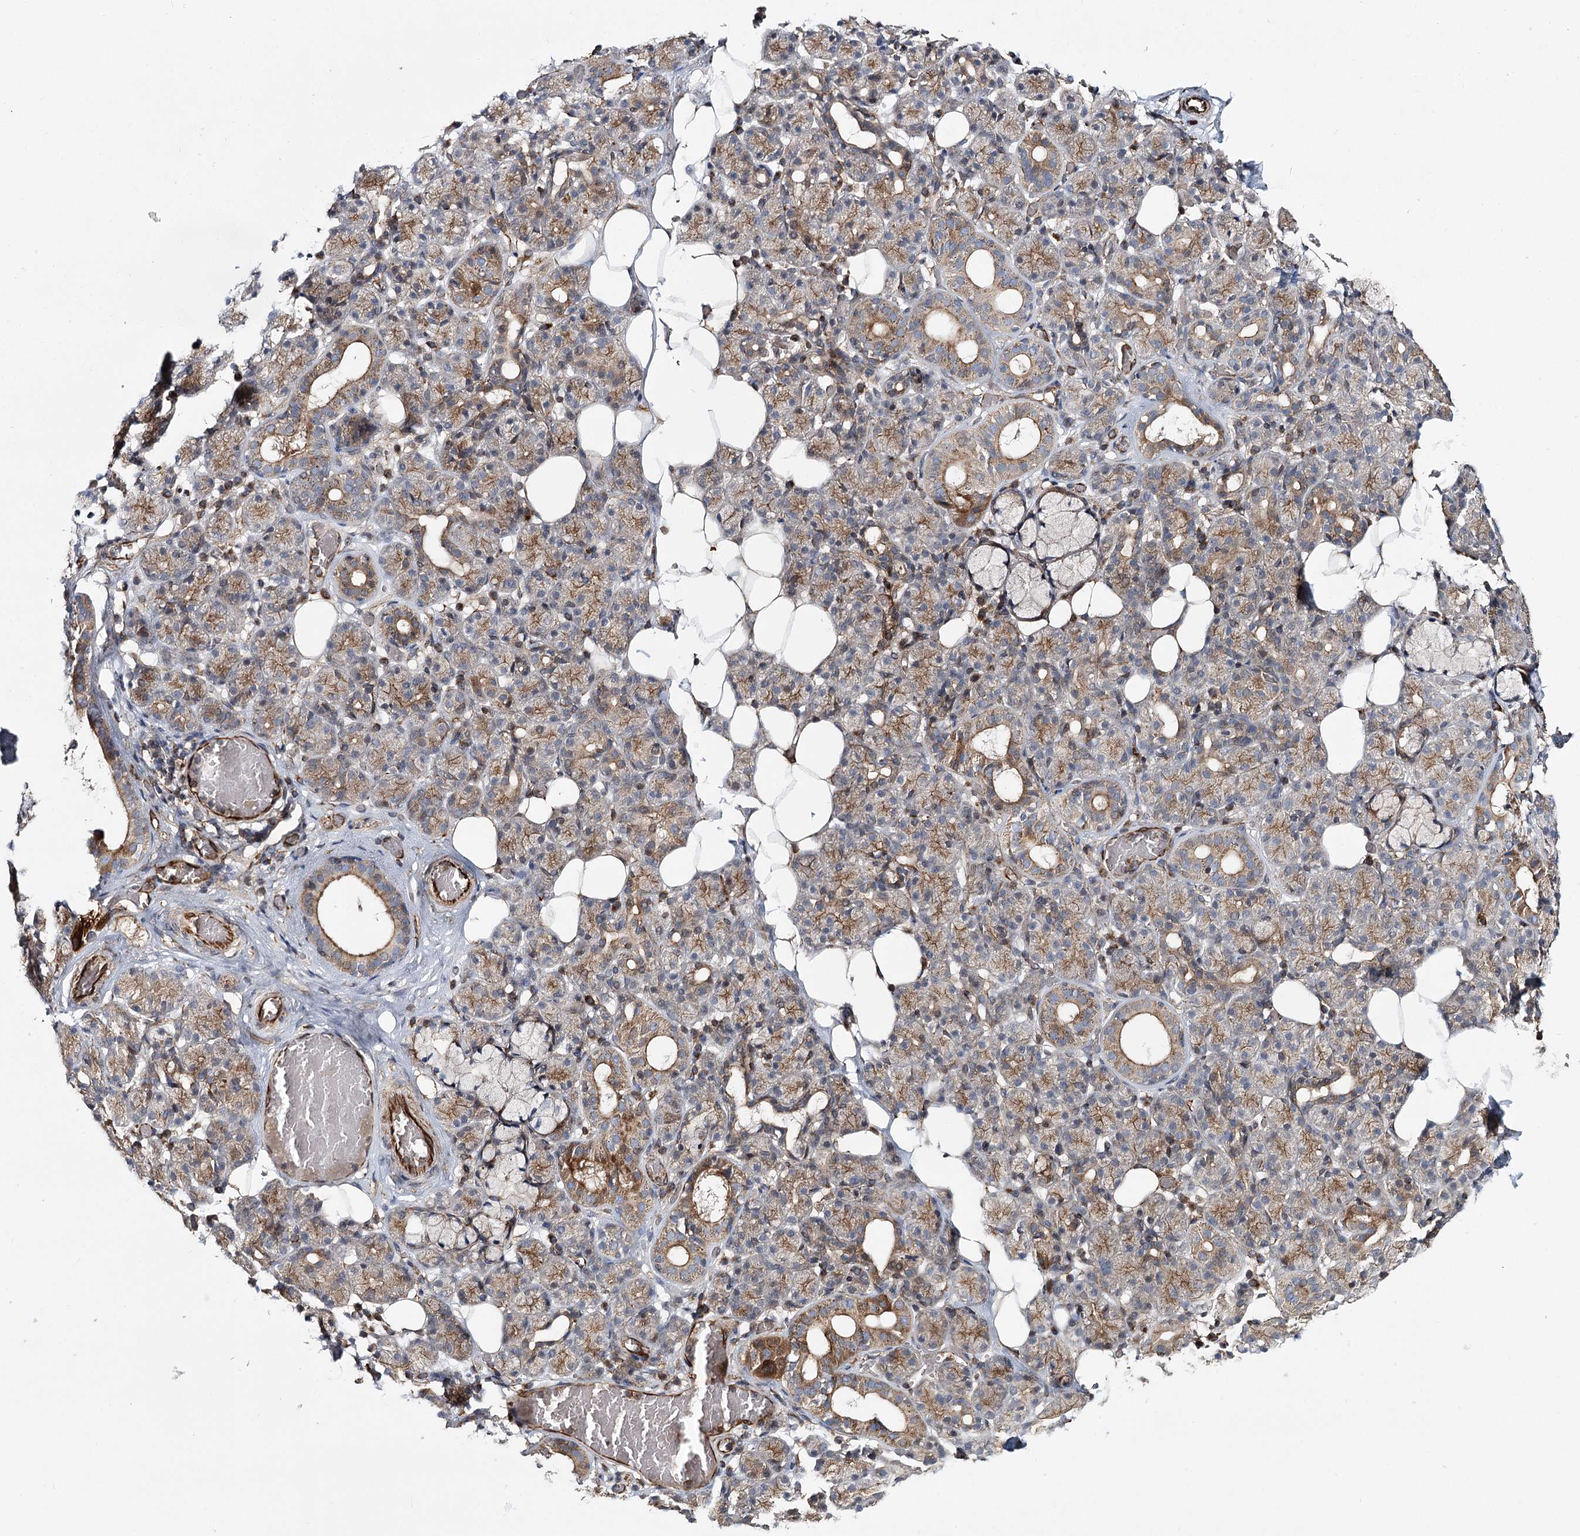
{"staining": {"intensity": "moderate", "quantity": "25%-75%", "location": "cytoplasmic/membranous"}, "tissue": "salivary gland", "cell_type": "Glandular cells", "image_type": "normal", "snomed": [{"axis": "morphology", "description": "Normal tissue, NOS"}, {"axis": "topography", "description": "Salivary gland"}], "caption": "Immunohistochemical staining of benign salivary gland demonstrates 25%-75% levels of moderate cytoplasmic/membranous protein expression in approximately 25%-75% of glandular cells.", "gene": "DPEP2", "patient": {"sex": "male", "age": 63}}